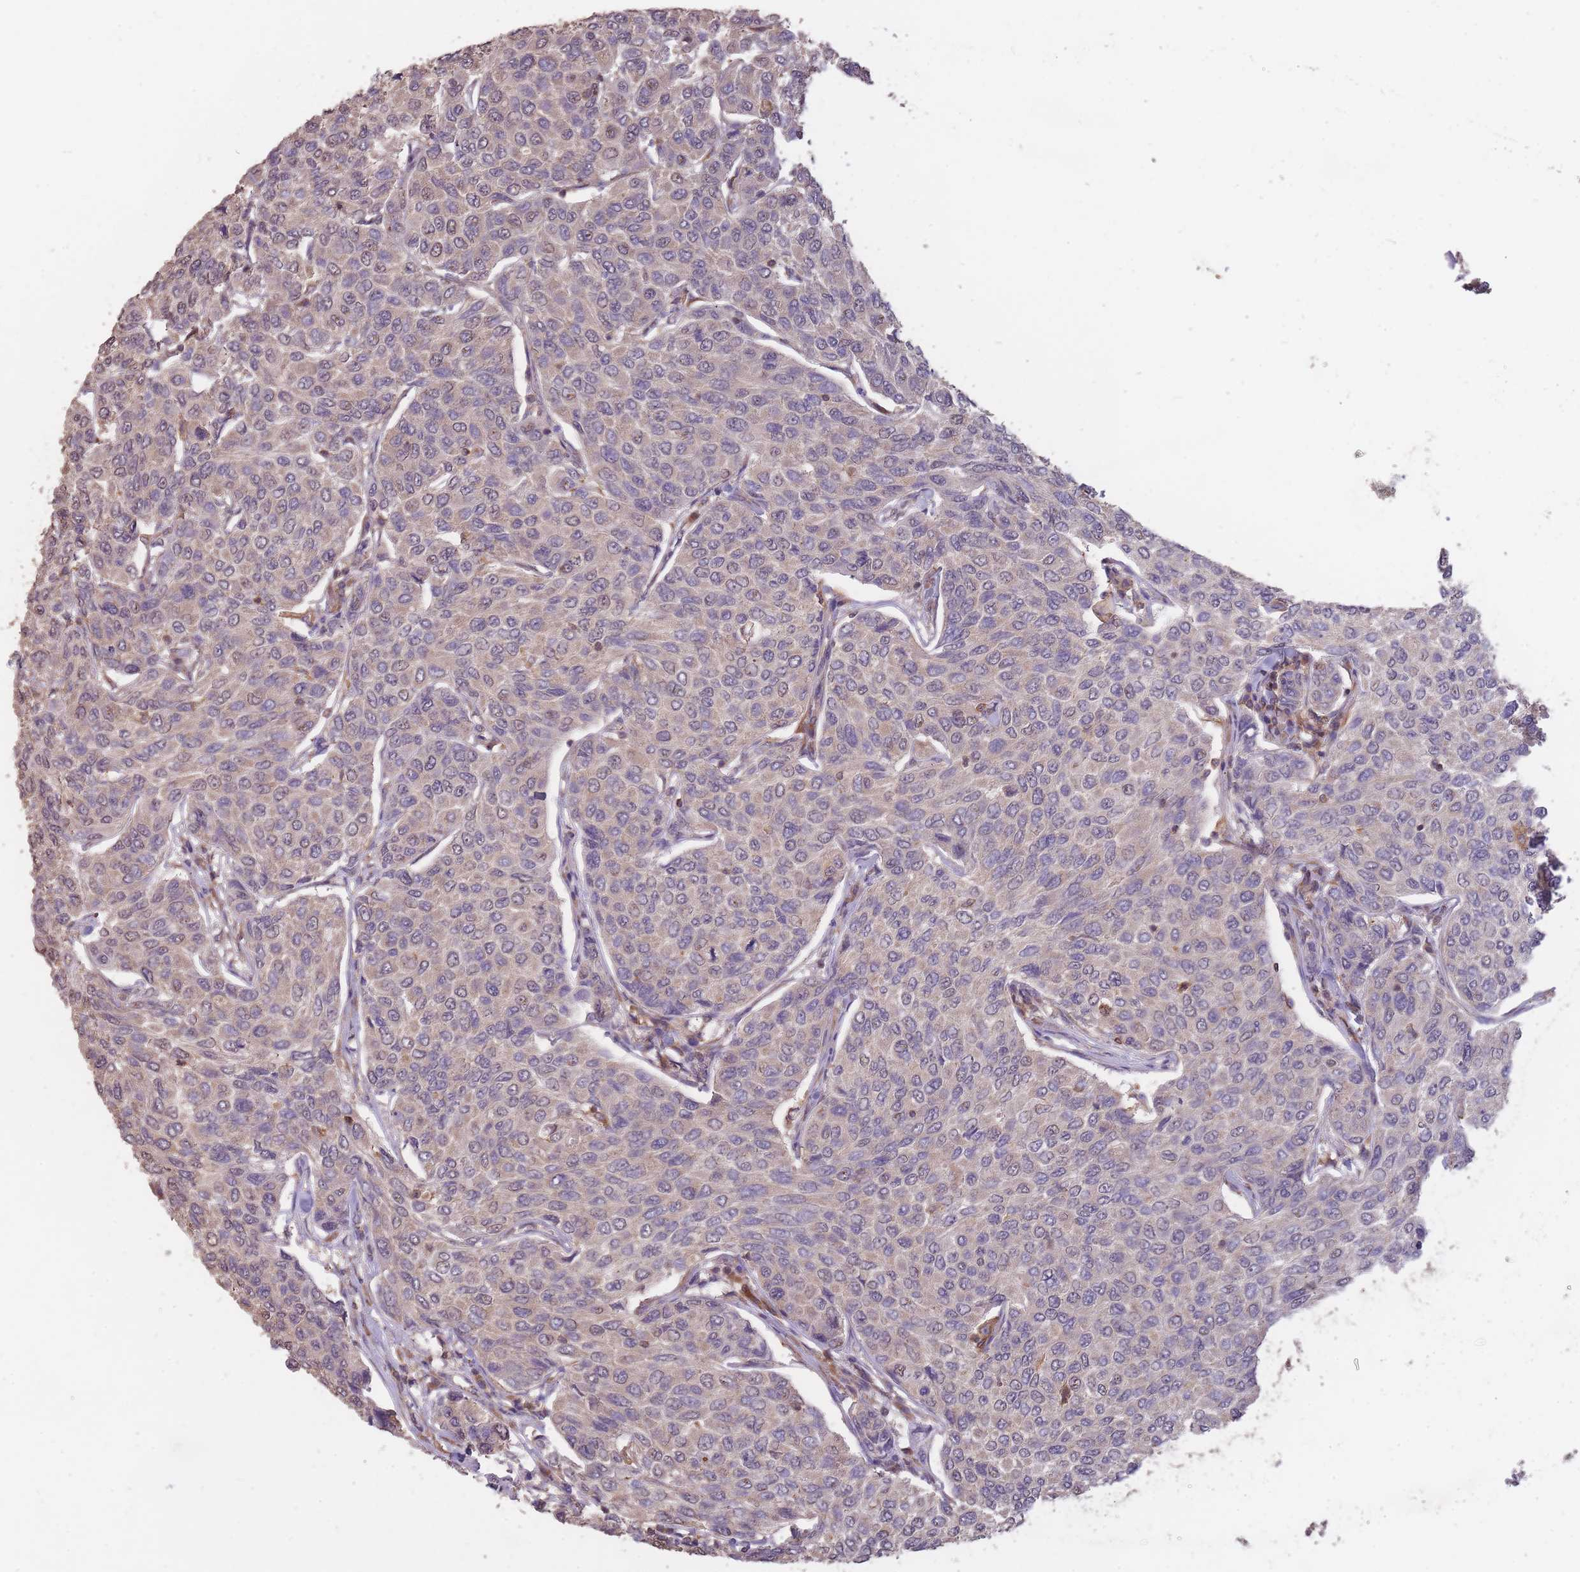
{"staining": {"intensity": "weak", "quantity": "25%-75%", "location": "cytoplasmic/membranous"}, "tissue": "breast cancer", "cell_type": "Tumor cells", "image_type": "cancer", "snomed": [{"axis": "morphology", "description": "Duct carcinoma"}, {"axis": "topography", "description": "Breast"}], "caption": "Immunohistochemistry of breast cancer reveals low levels of weak cytoplasmic/membranous positivity in about 25%-75% of tumor cells.", "gene": "GMIP", "patient": {"sex": "female", "age": 55}}